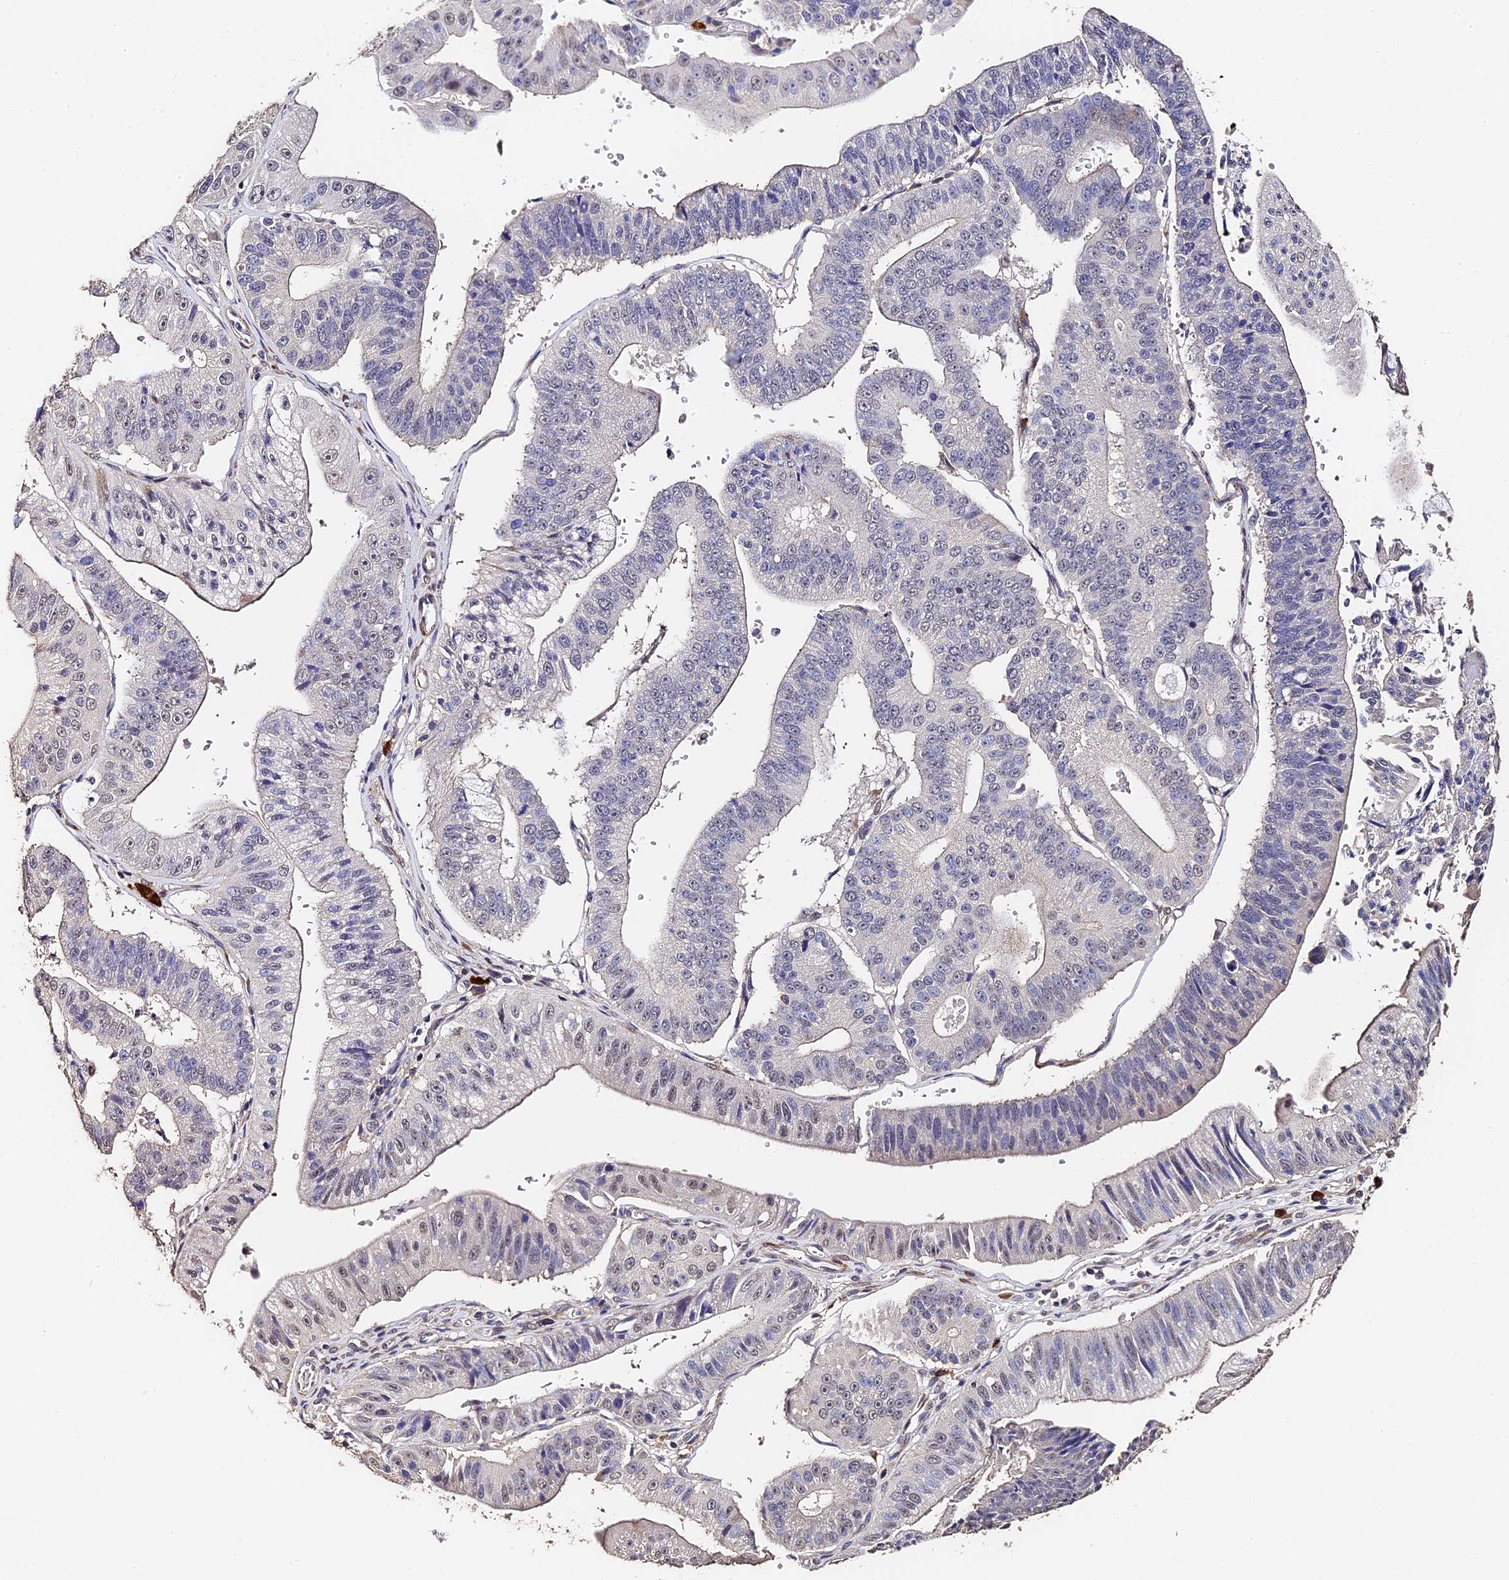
{"staining": {"intensity": "moderate", "quantity": "<25%", "location": "cytoplasmic/membranous"}, "tissue": "stomach cancer", "cell_type": "Tumor cells", "image_type": "cancer", "snomed": [{"axis": "morphology", "description": "Adenocarcinoma, NOS"}, {"axis": "topography", "description": "Stomach"}], "caption": "Immunohistochemistry staining of stomach adenocarcinoma, which displays low levels of moderate cytoplasmic/membranous staining in approximately <25% of tumor cells indicating moderate cytoplasmic/membranous protein expression. The staining was performed using DAB (3,3'-diaminobenzidine) (brown) for protein detection and nuclei were counterstained in hematoxylin (blue).", "gene": "SLC11A1", "patient": {"sex": "male", "age": 59}}